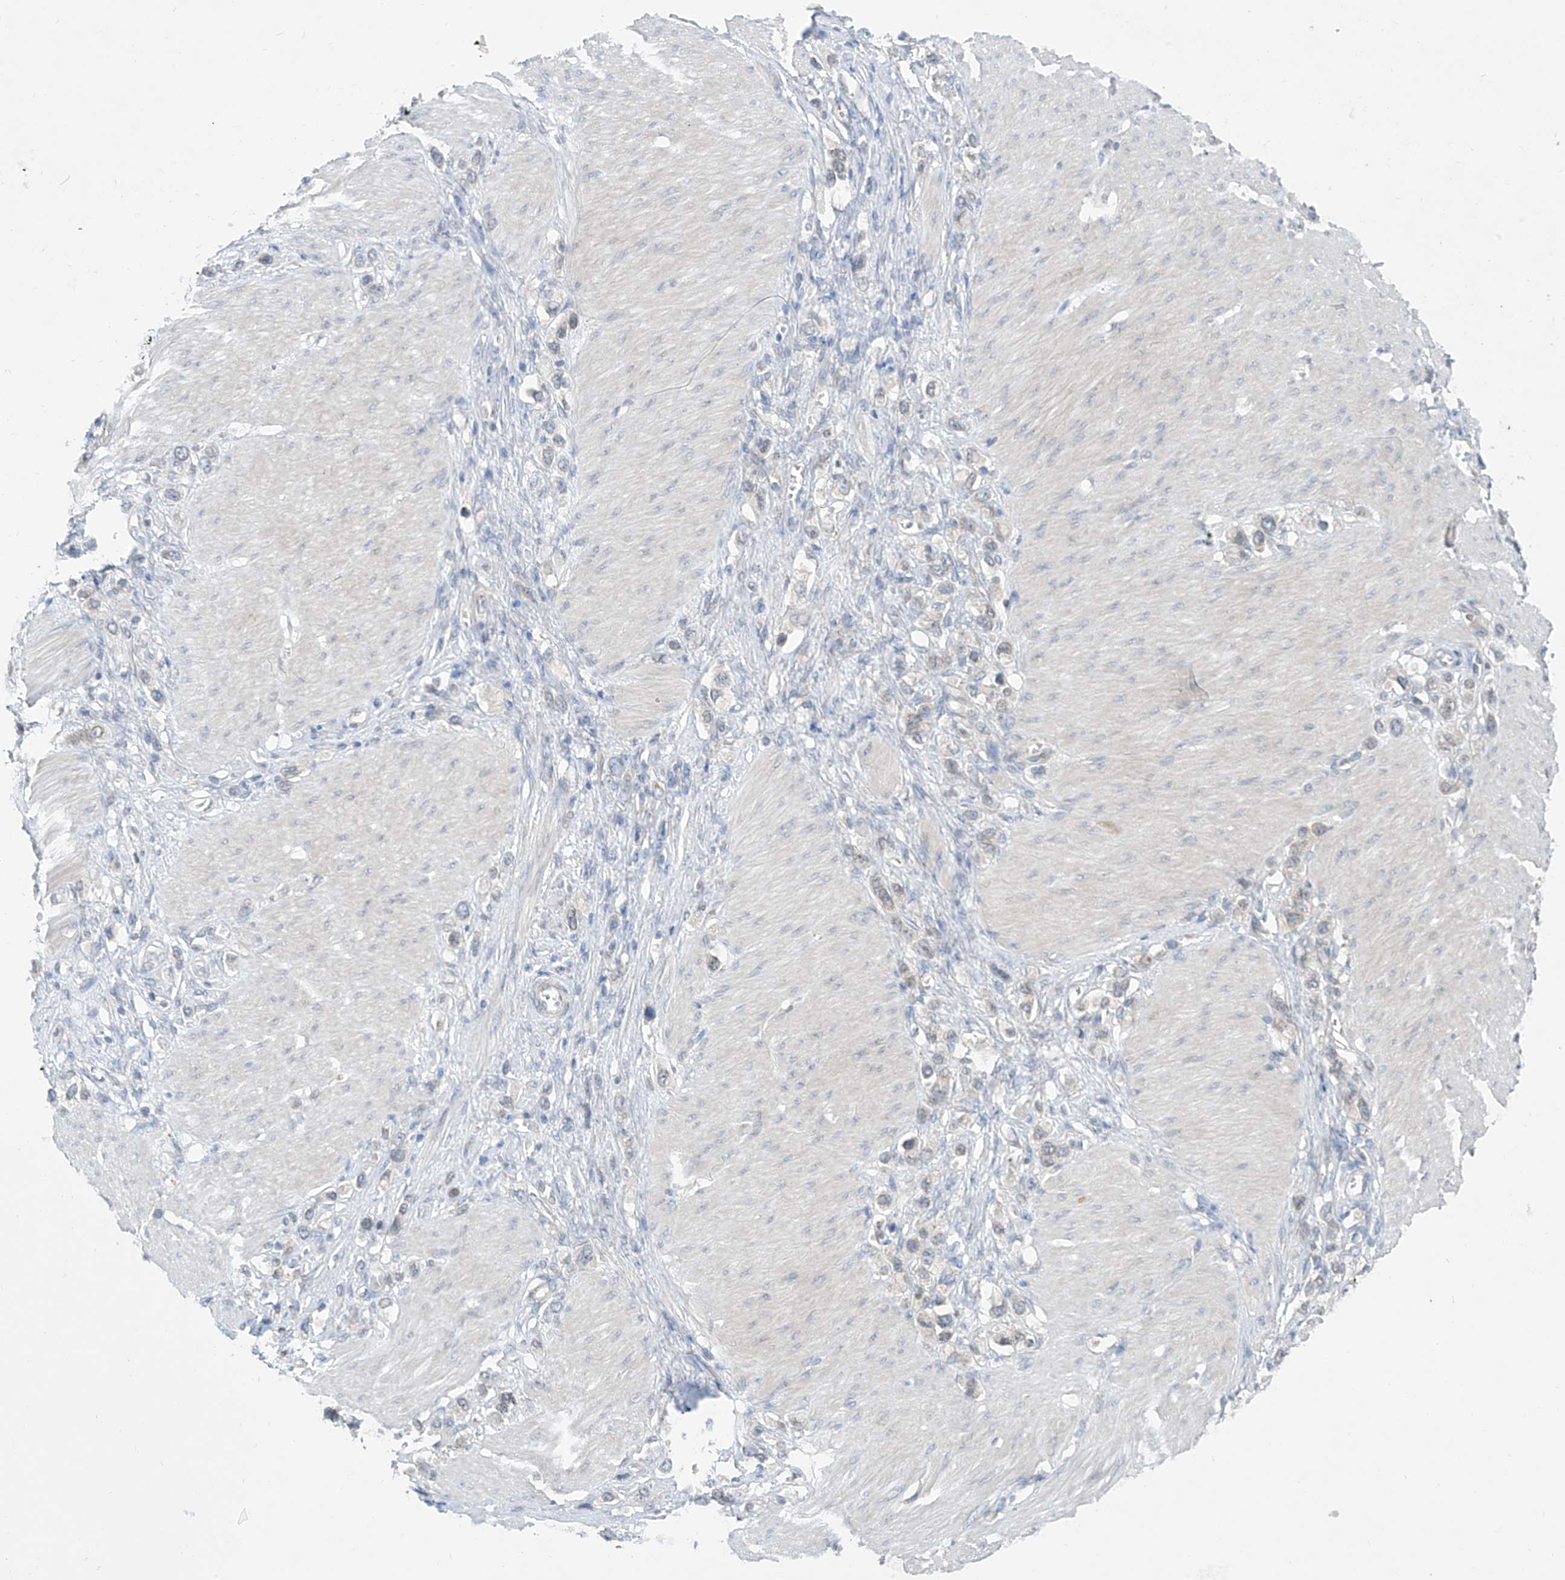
{"staining": {"intensity": "negative", "quantity": "none", "location": "none"}, "tissue": "stomach cancer", "cell_type": "Tumor cells", "image_type": "cancer", "snomed": [{"axis": "morphology", "description": "Normal tissue, NOS"}, {"axis": "morphology", "description": "Adenocarcinoma, NOS"}, {"axis": "topography", "description": "Stomach, upper"}, {"axis": "topography", "description": "Stomach"}], "caption": "Tumor cells are negative for protein expression in human stomach cancer (adenocarcinoma).", "gene": "KRTAP25-1", "patient": {"sex": "female", "age": 65}}